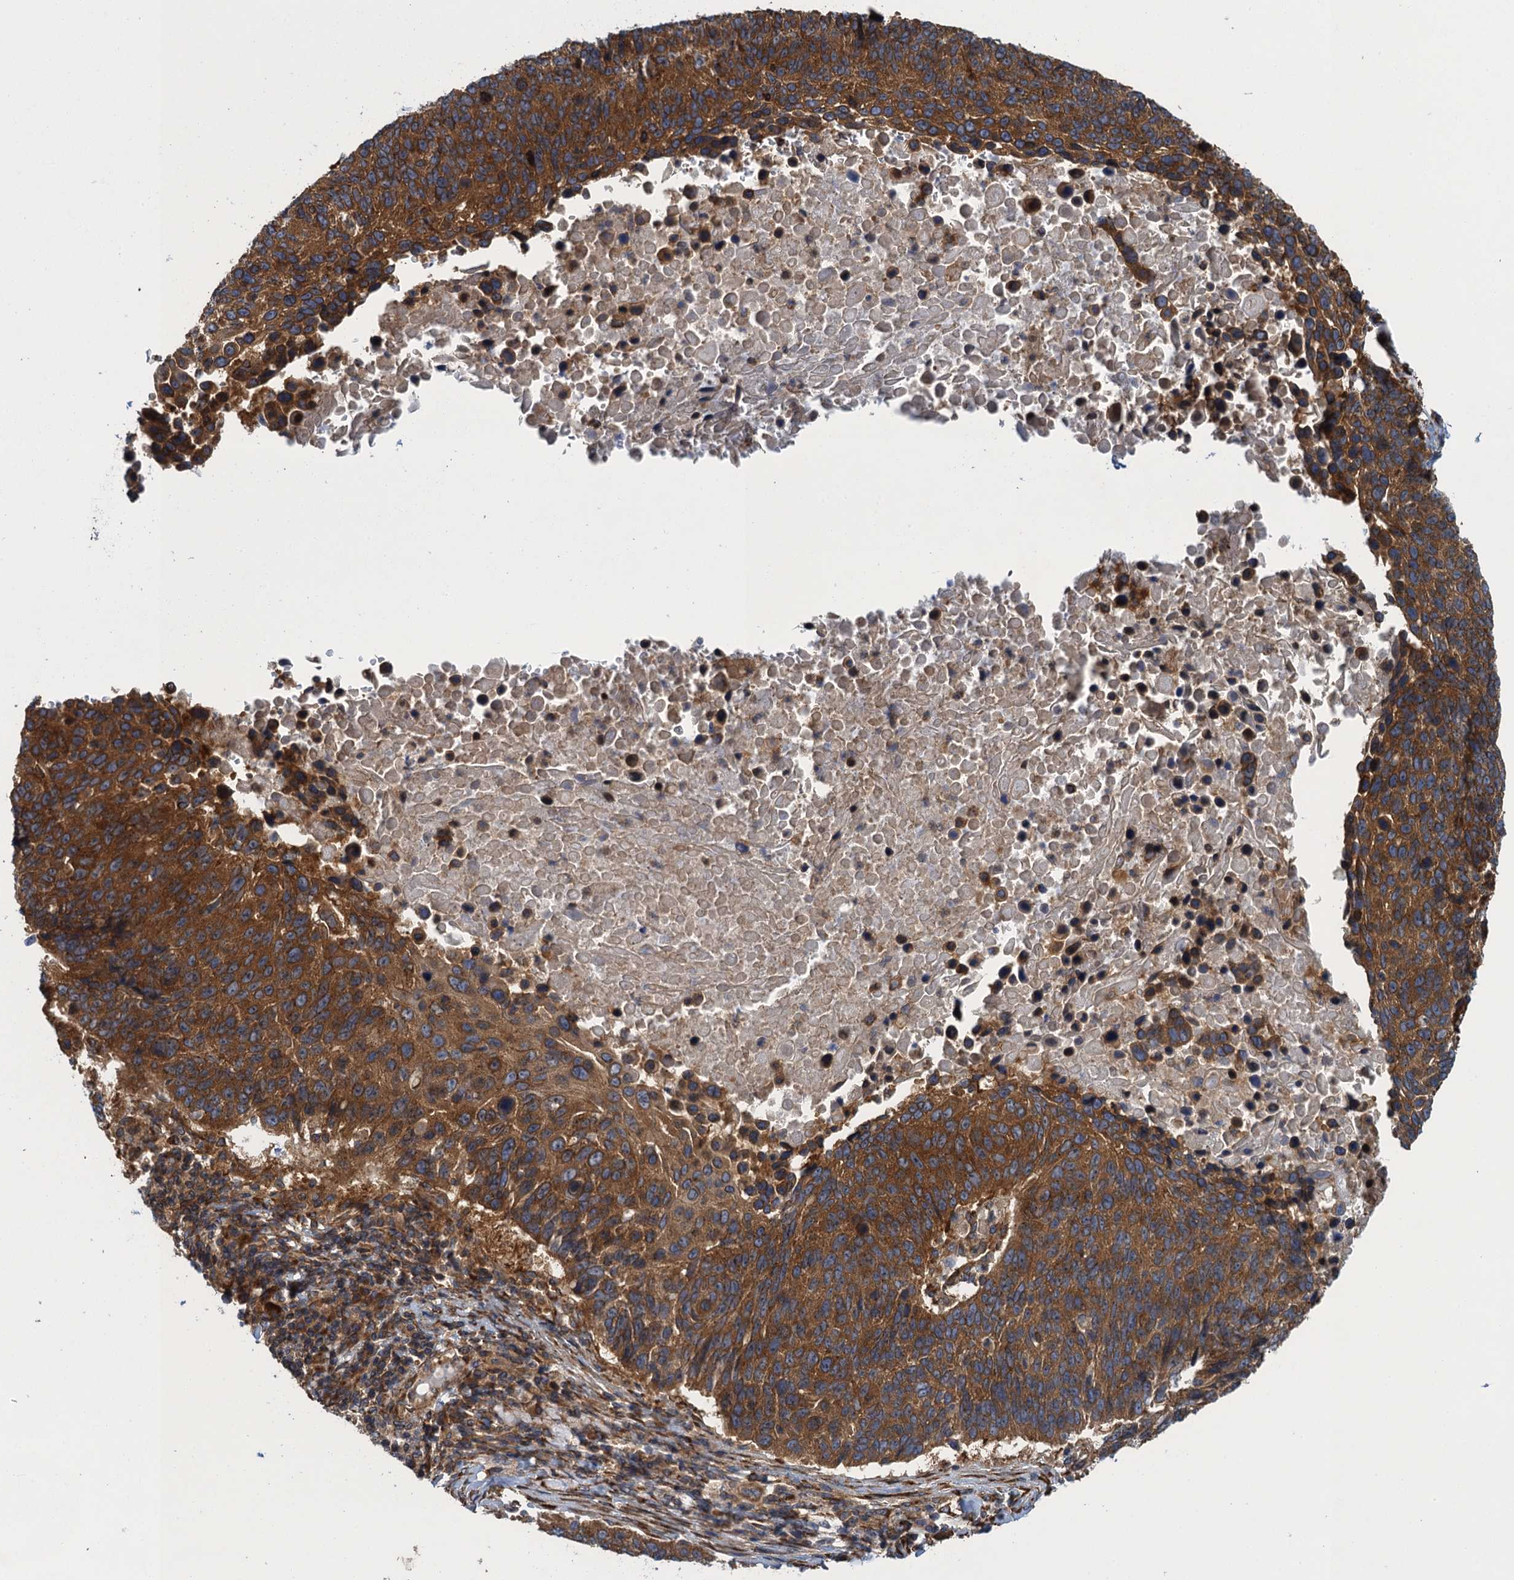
{"staining": {"intensity": "strong", "quantity": ">75%", "location": "cytoplasmic/membranous"}, "tissue": "lung cancer", "cell_type": "Tumor cells", "image_type": "cancer", "snomed": [{"axis": "morphology", "description": "Normal tissue, NOS"}, {"axis": "morphology", "description": "Squamous cell carcinoma, NOS"}, {"axis": "topography", "description": "Lymph node"}, {"axis": "topography", "description": "Lung"}], "caption": "IHC micrograph of squamous cell carcinoma (lung) stained for a protein (brown), which exhibits high levels of strong cytoplasmic/membranous positivity in approximately >75% of tumor cells.", "gene": "MDM1", "patient": {"sex": "male", "age": 66}}